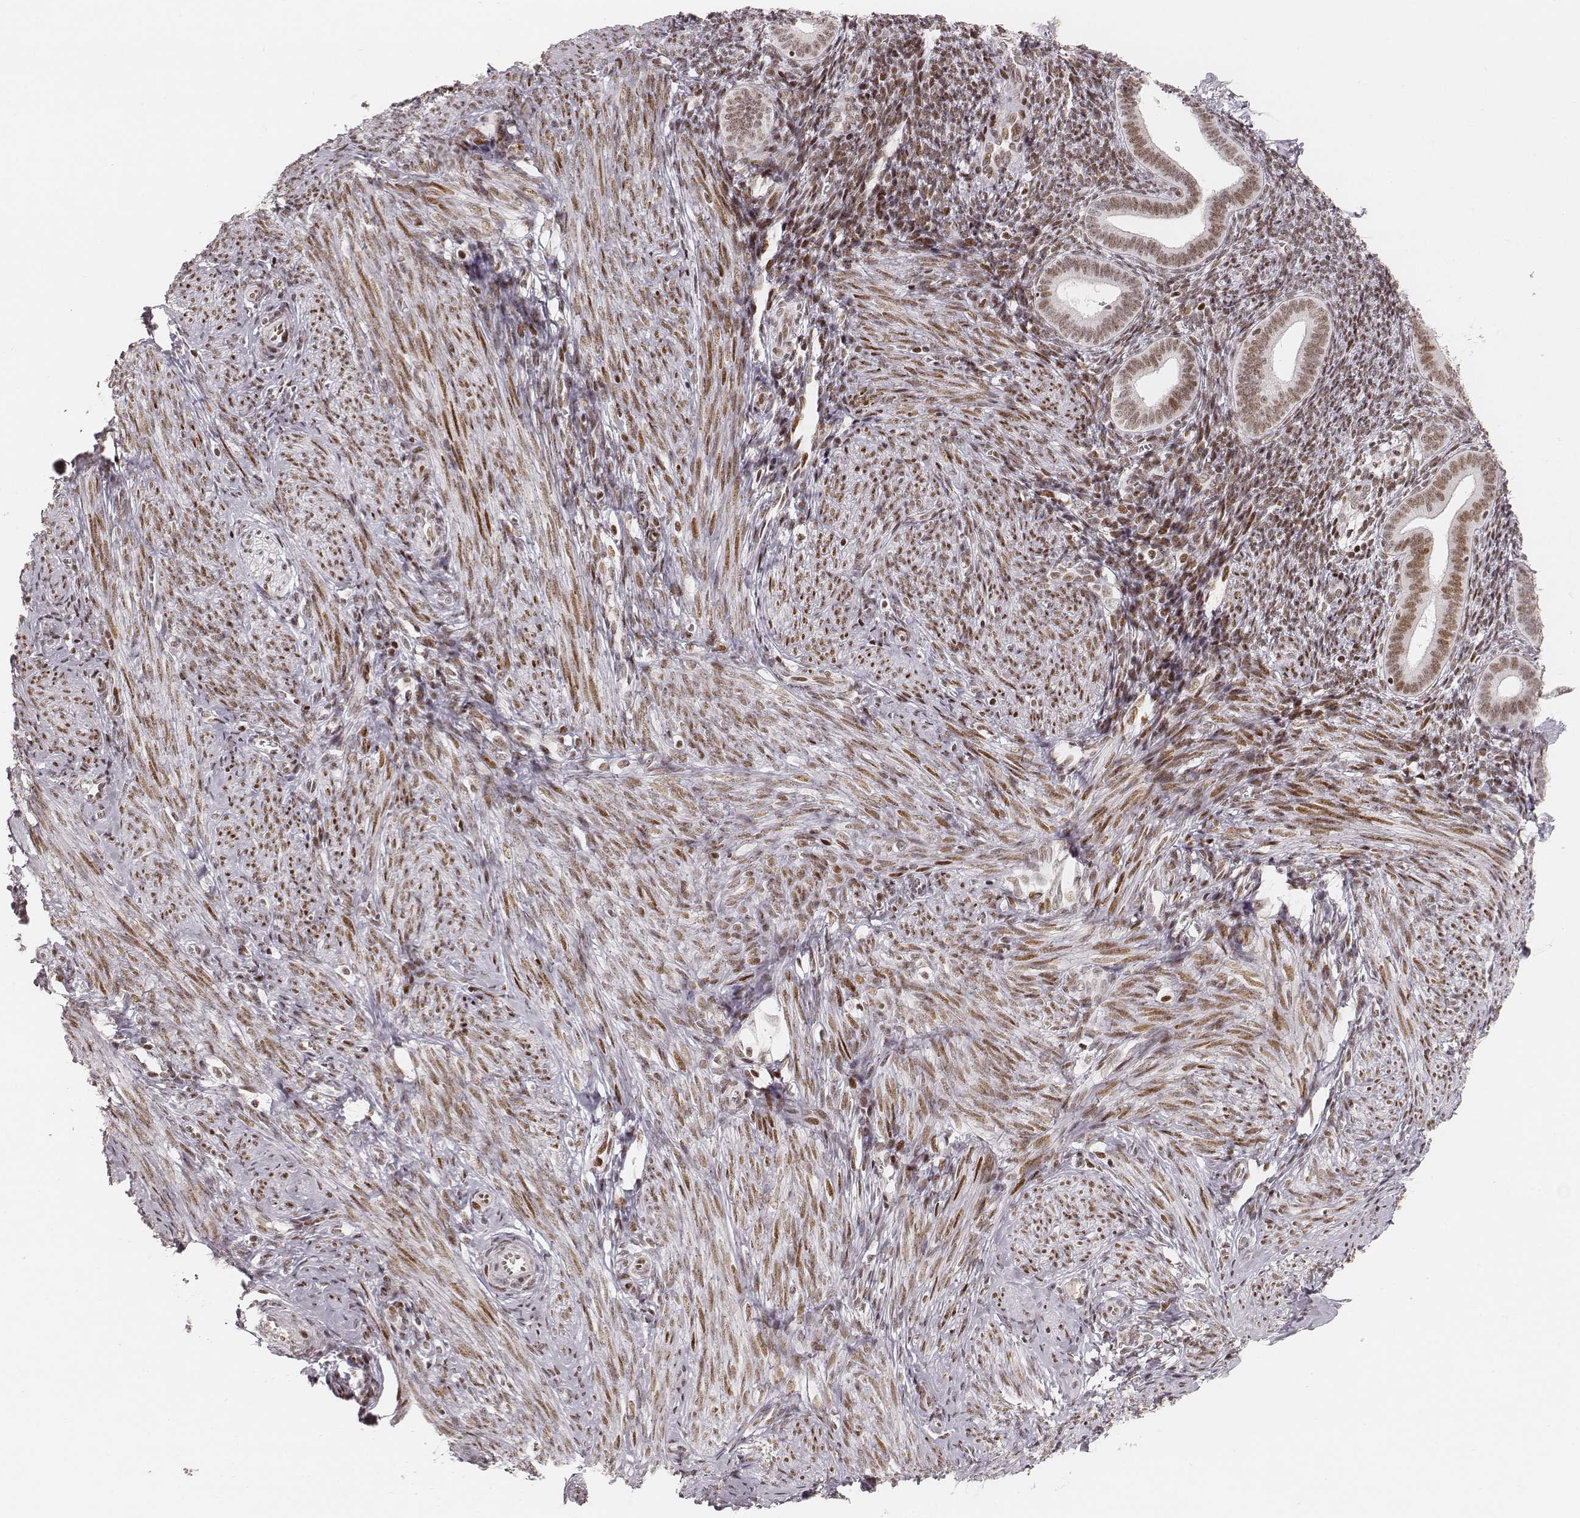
{"staining": {"intensity": "moderate", "quantity": ">75%", "location": "nuclear"}, "tissue": "endometrium", "cell_type": "Cells in endometrial stroma", "image_type": "normal", "snomed": [{"axis": "morphology", "description": "Normal tissue, NOS"}, {"axis": "topography", "description": "Endometrium"}], "caption": "Immunohistochemical staining of benign human endometrium reveals moderate nuclear protein expression in about >75% of cells in endometrial stroma.", "gene": "HNRNPC", "patient": {"sex": "female", "age": 40}}